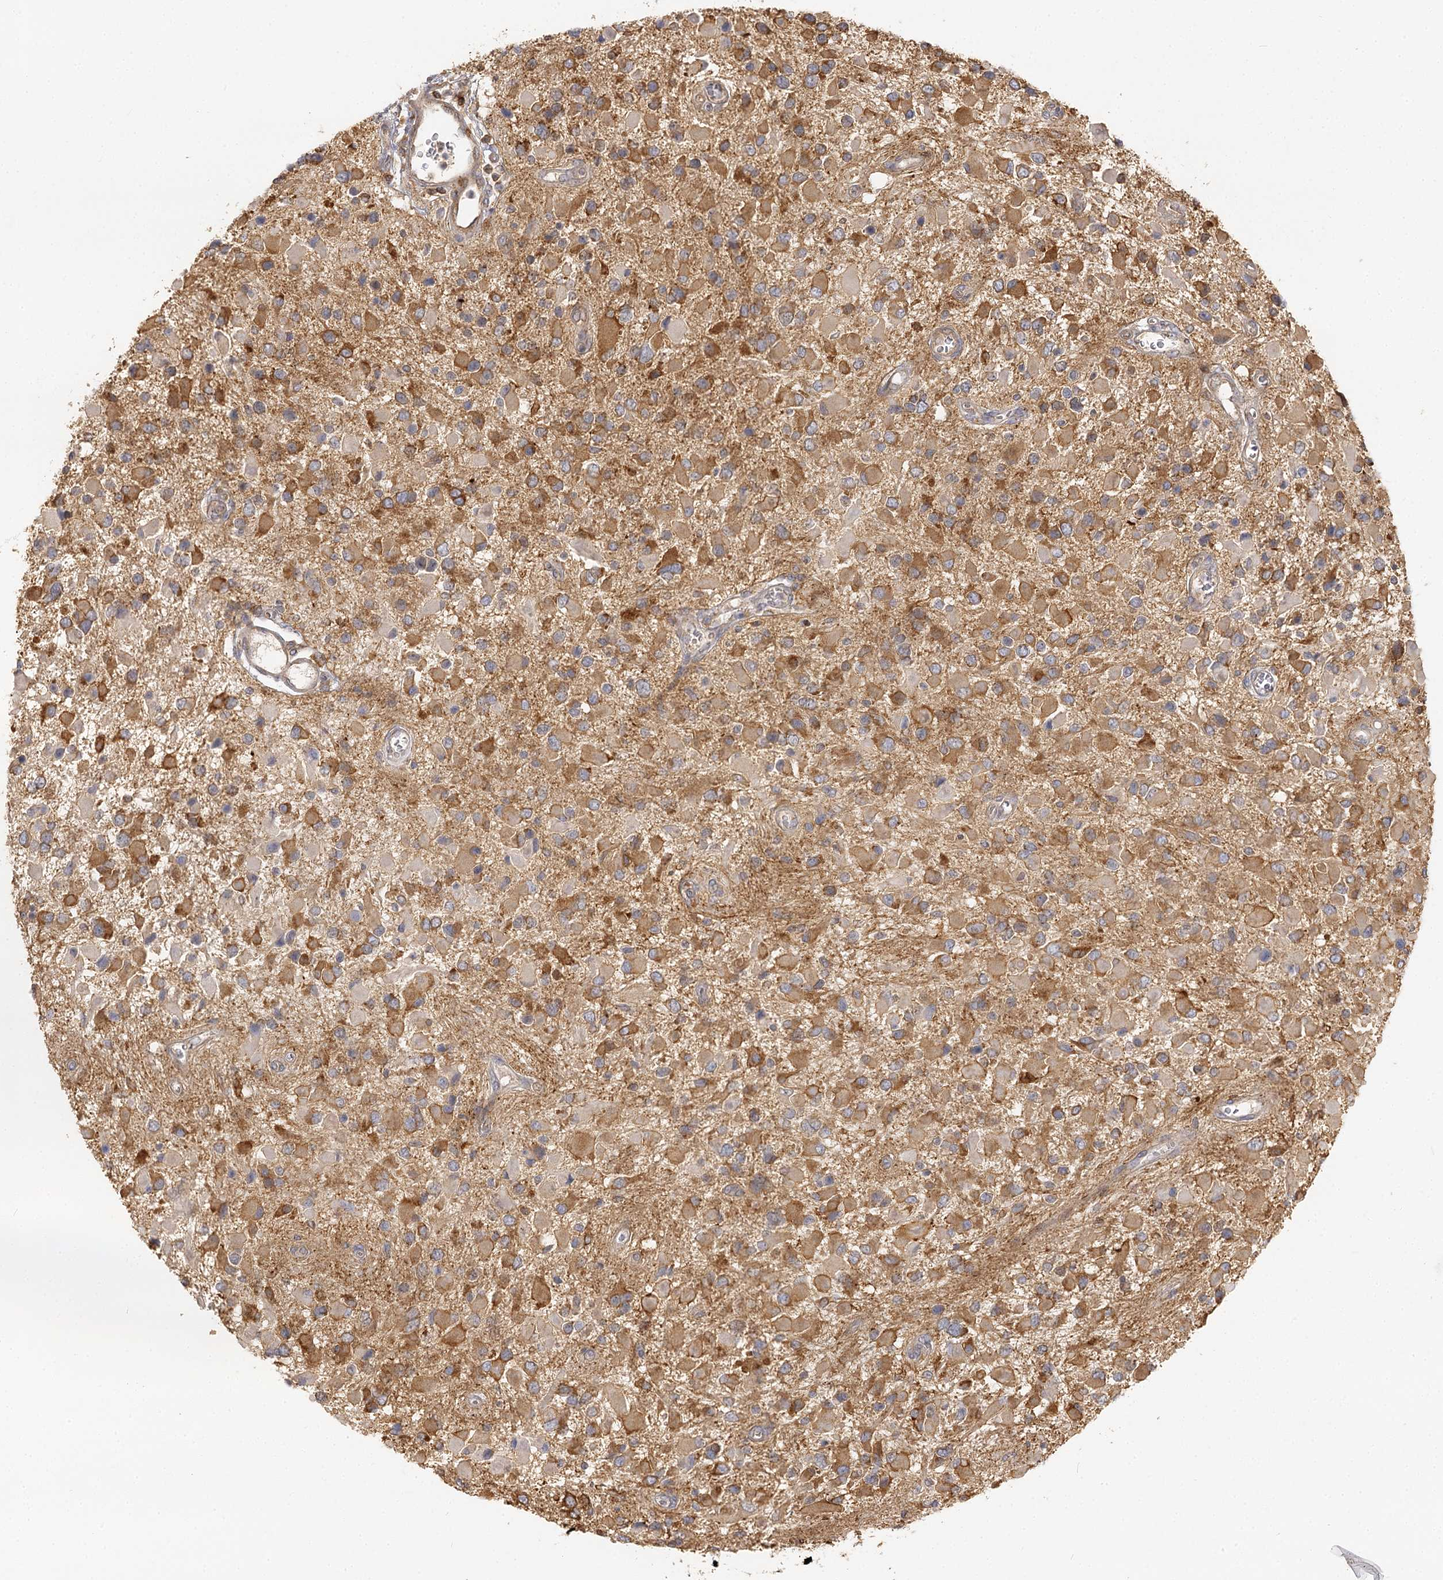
{"staining": {"intensity": "moderate", "quantity": ">75%", "location": "cytoplasmic/membranous"}, "tissue": "glioma", "cell_type": "Tumor cells", "image_type": "cancer", "snomed": [{"axis": "morphology", "description": "Glioma, malignant, High grade"}, {"axis": "topography", "description": "Brain"}], "caption": "A medium amount of moderate cytoplasmic/membranous positivity is seen in approximately >75% of tumor cells in malignant glioma (high-grade) tissue. (DAB (3,3'-diaminobenzidine) IHC with brightfield microscopy, high magnification).", "gene": "SEC24B", "patient": {"sex": "male", "age": 53}}